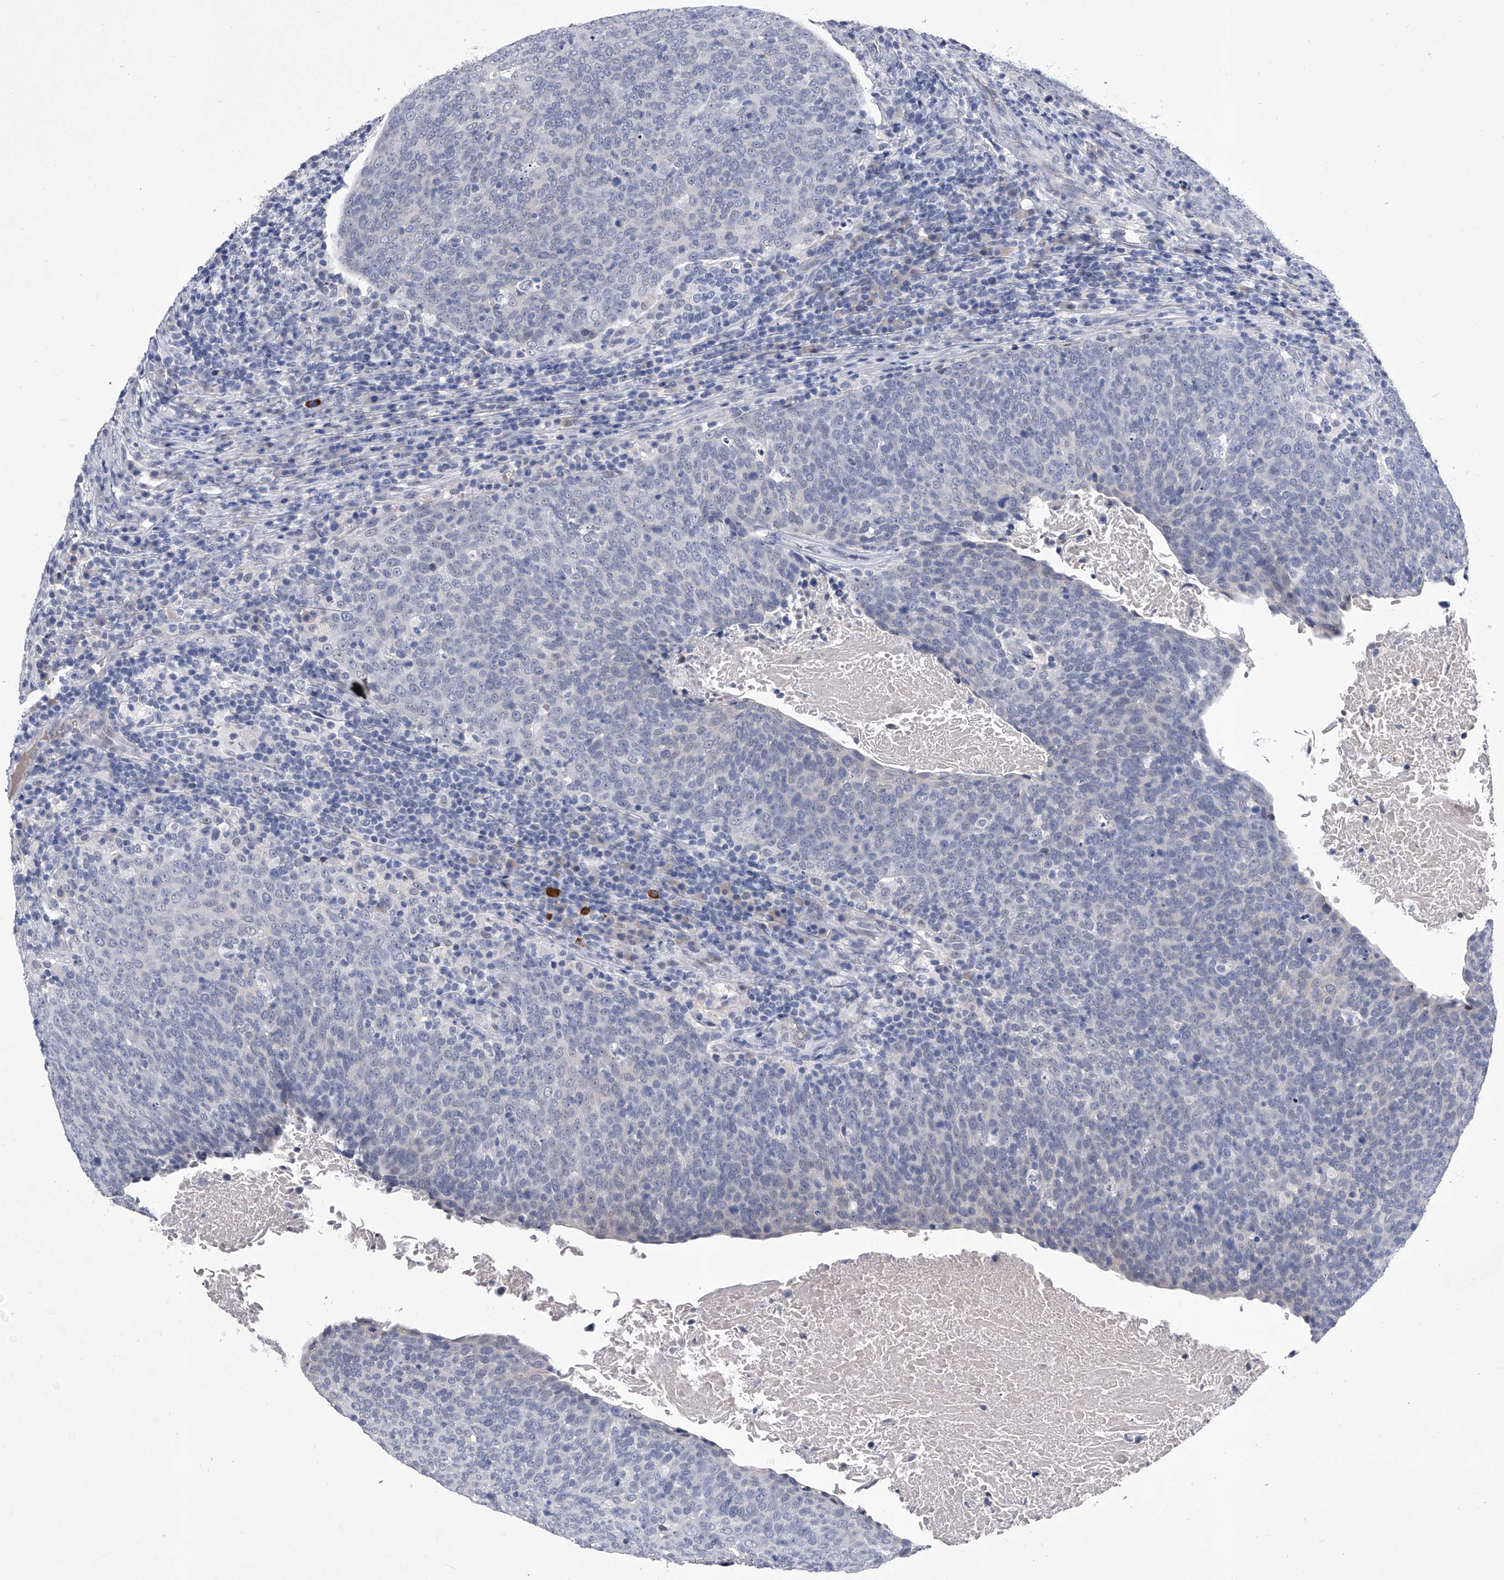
{"staining": {"intensity": "negative", "quantity": "none", "location": "none"}, "tissue": "head and neck cancer", "cell_type": "Tumor cells", "image_type": "cancer", "snomed": [{"axis": "morphology", "description": "Squamous cell carcinoma, NOS"}, {"axis": "morphology", "description": "Squamous cell carcinoma, metastatic, NOS"}, {"axis": "topography", "description": "Lymph node"}, {"axis": "topography", "description": "Head-Neck"}], "caption": "Photomicrograph shows no significant protein expression in tumor cells of head and neck cancer.", "gene": "CRISP2", "patient": {"sex": "male", "age": 62}}